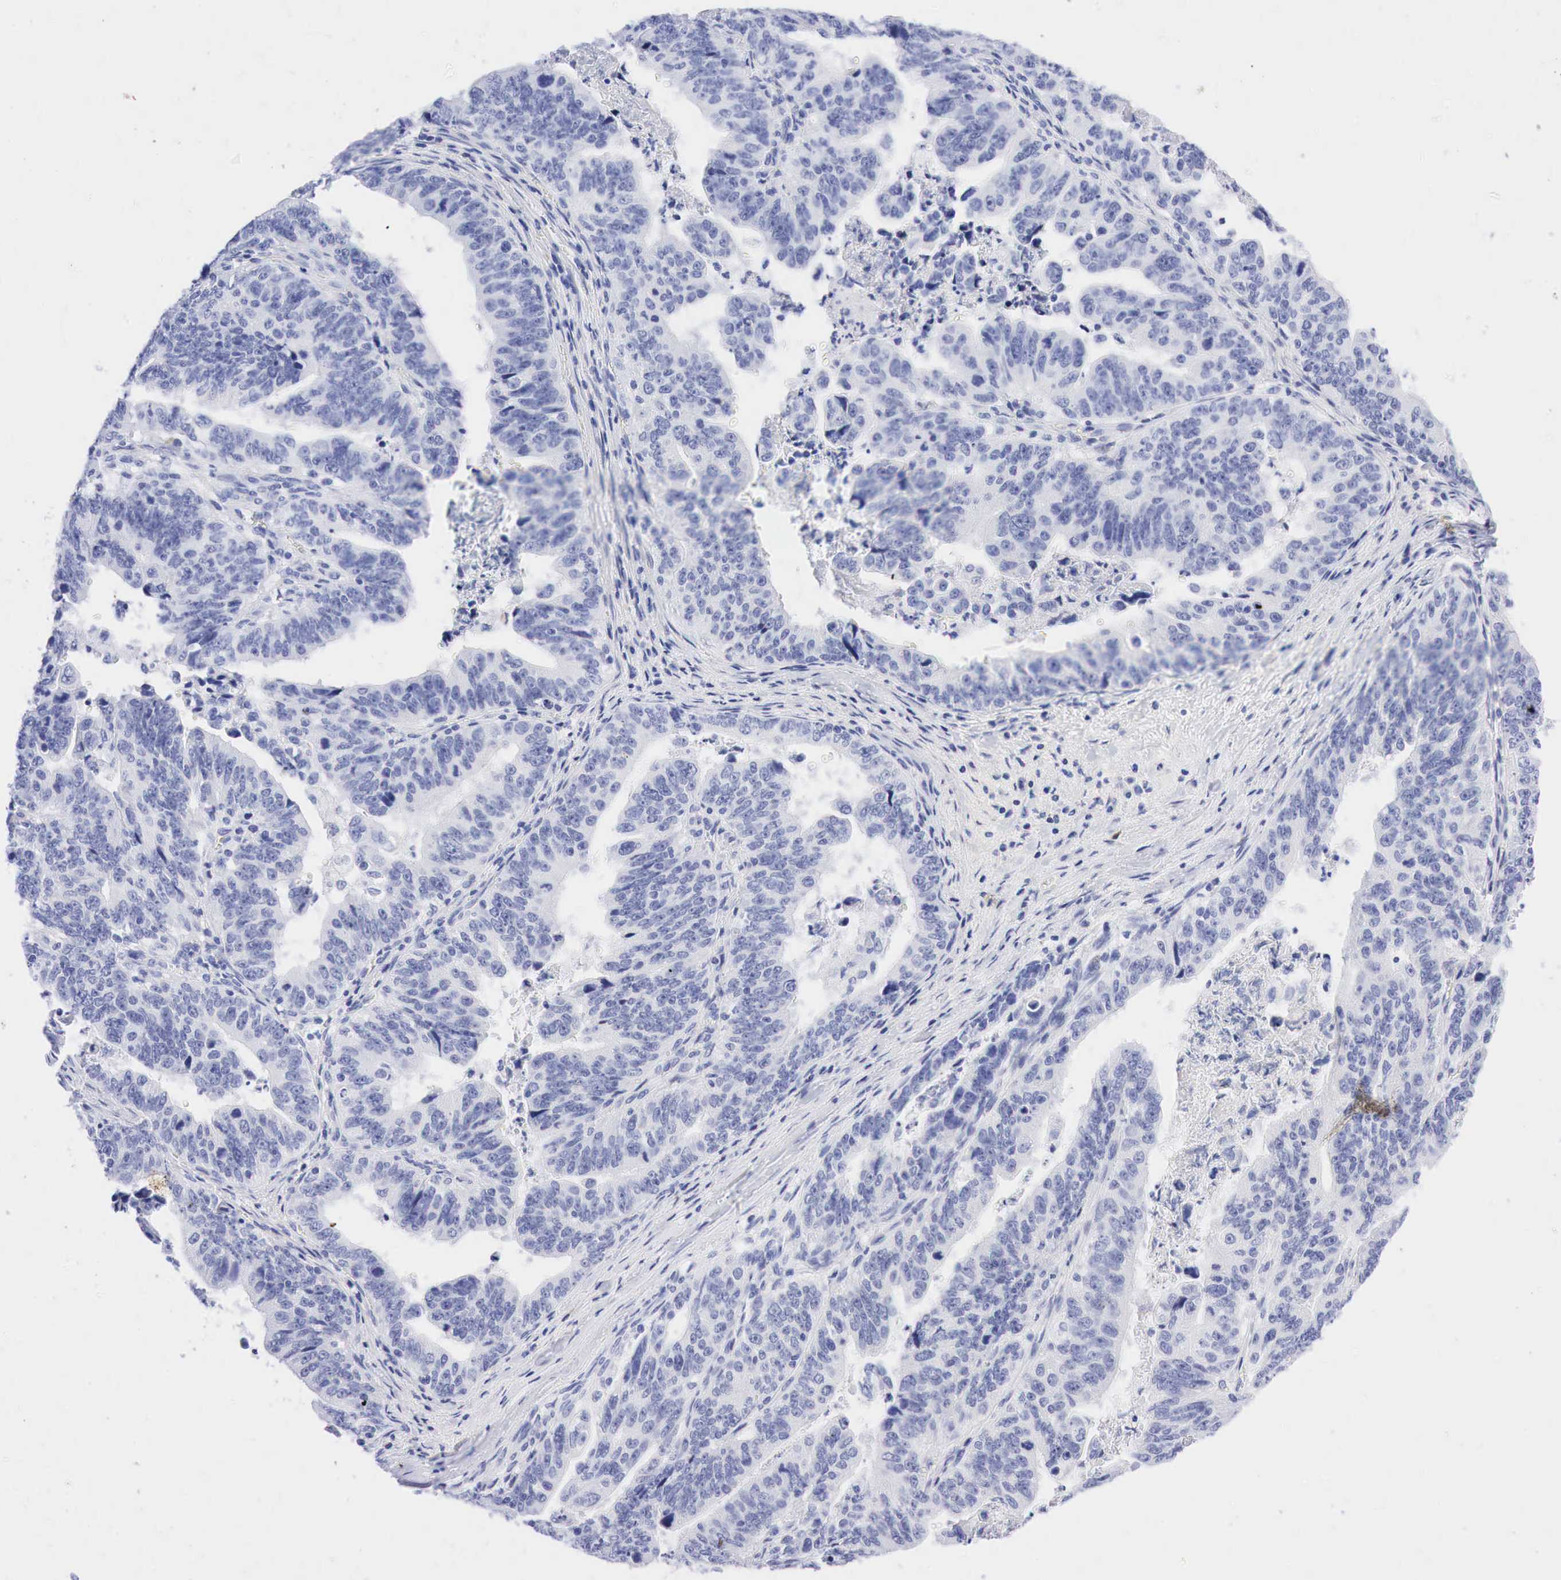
{"staining": {"intensity": "negative", "quantity": "none", "location": "none"}, "tissue": "stomach cancer", "cell_type": "Tumor cells", "image_type": "cancer", "snomed": [{"axis": "morphology", "description": "Adenocarcinoma, NOS"}, {"axis": "topography", "description": "Stomach, upper"}], "caption": "Stomach adenocarcinoma was stained to show a protein in brown. There is no significant positivity in tumor cells. (DAB immunohistochemistry (IHC) visualized using brightfield microscopy, high magnification).", "gene": "NKX2-1", "patient": {"sex": "female", "age": 50}}